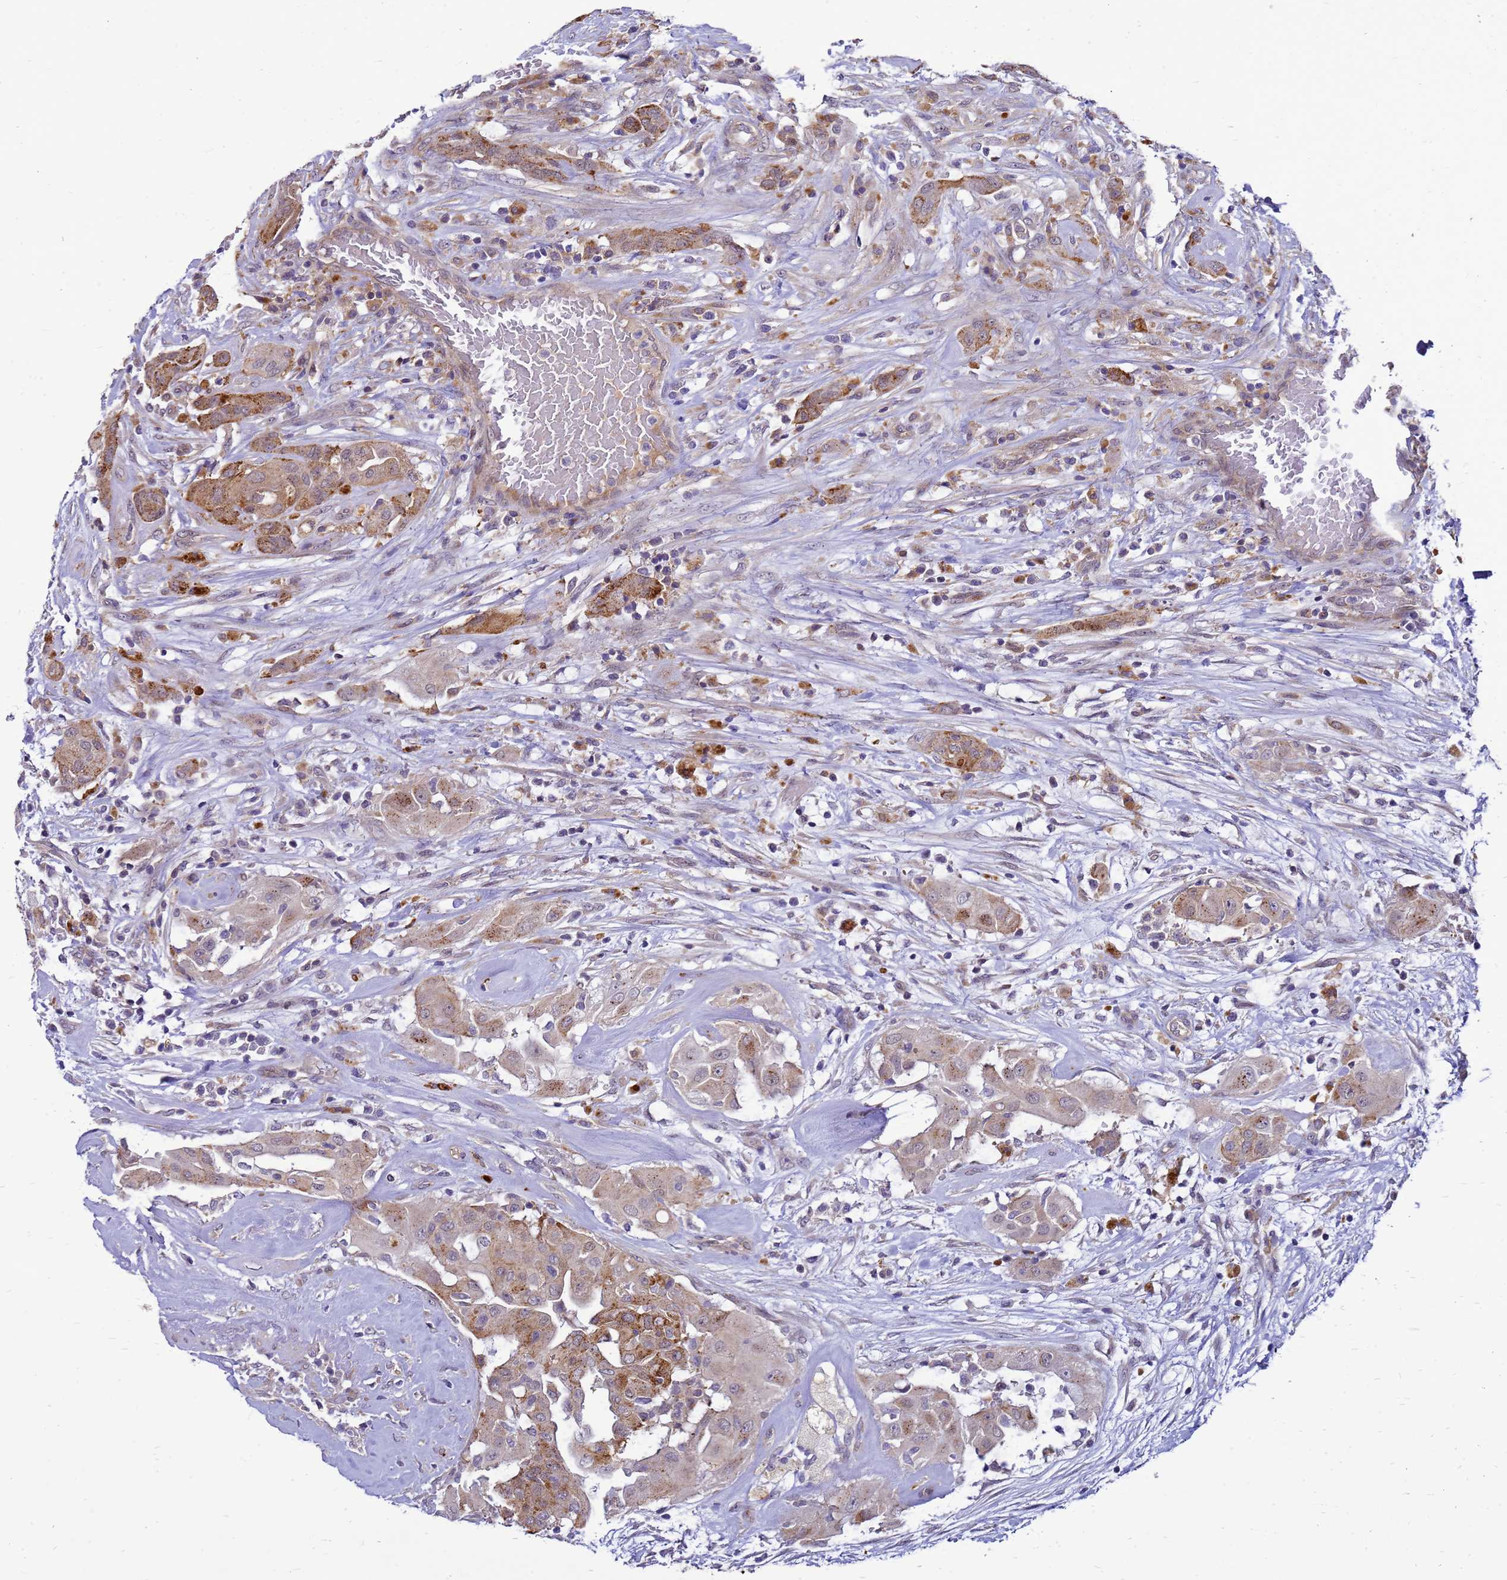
{"staining": {"intensity": "moderate", "quantity": ">75%", "location": "cytoplasmic/membranous"}, "tissue": "thyroid cancer", "cell_type": "Tumor cells", "image_type": "cancer", "snomed": [{"axis": "morphology", "description": "Papillary adenocarcinoma, NOS"}, {"axis": "topography", "description": "Thyroid gland"}], "caption": "Protein expression analysis of thyroid cancer shows moderate cytoplasmic/membranous expression in about >75% of tumor cells.", "gene": "ENOPH1", "patient": {"sex": "female", "age": 59}}